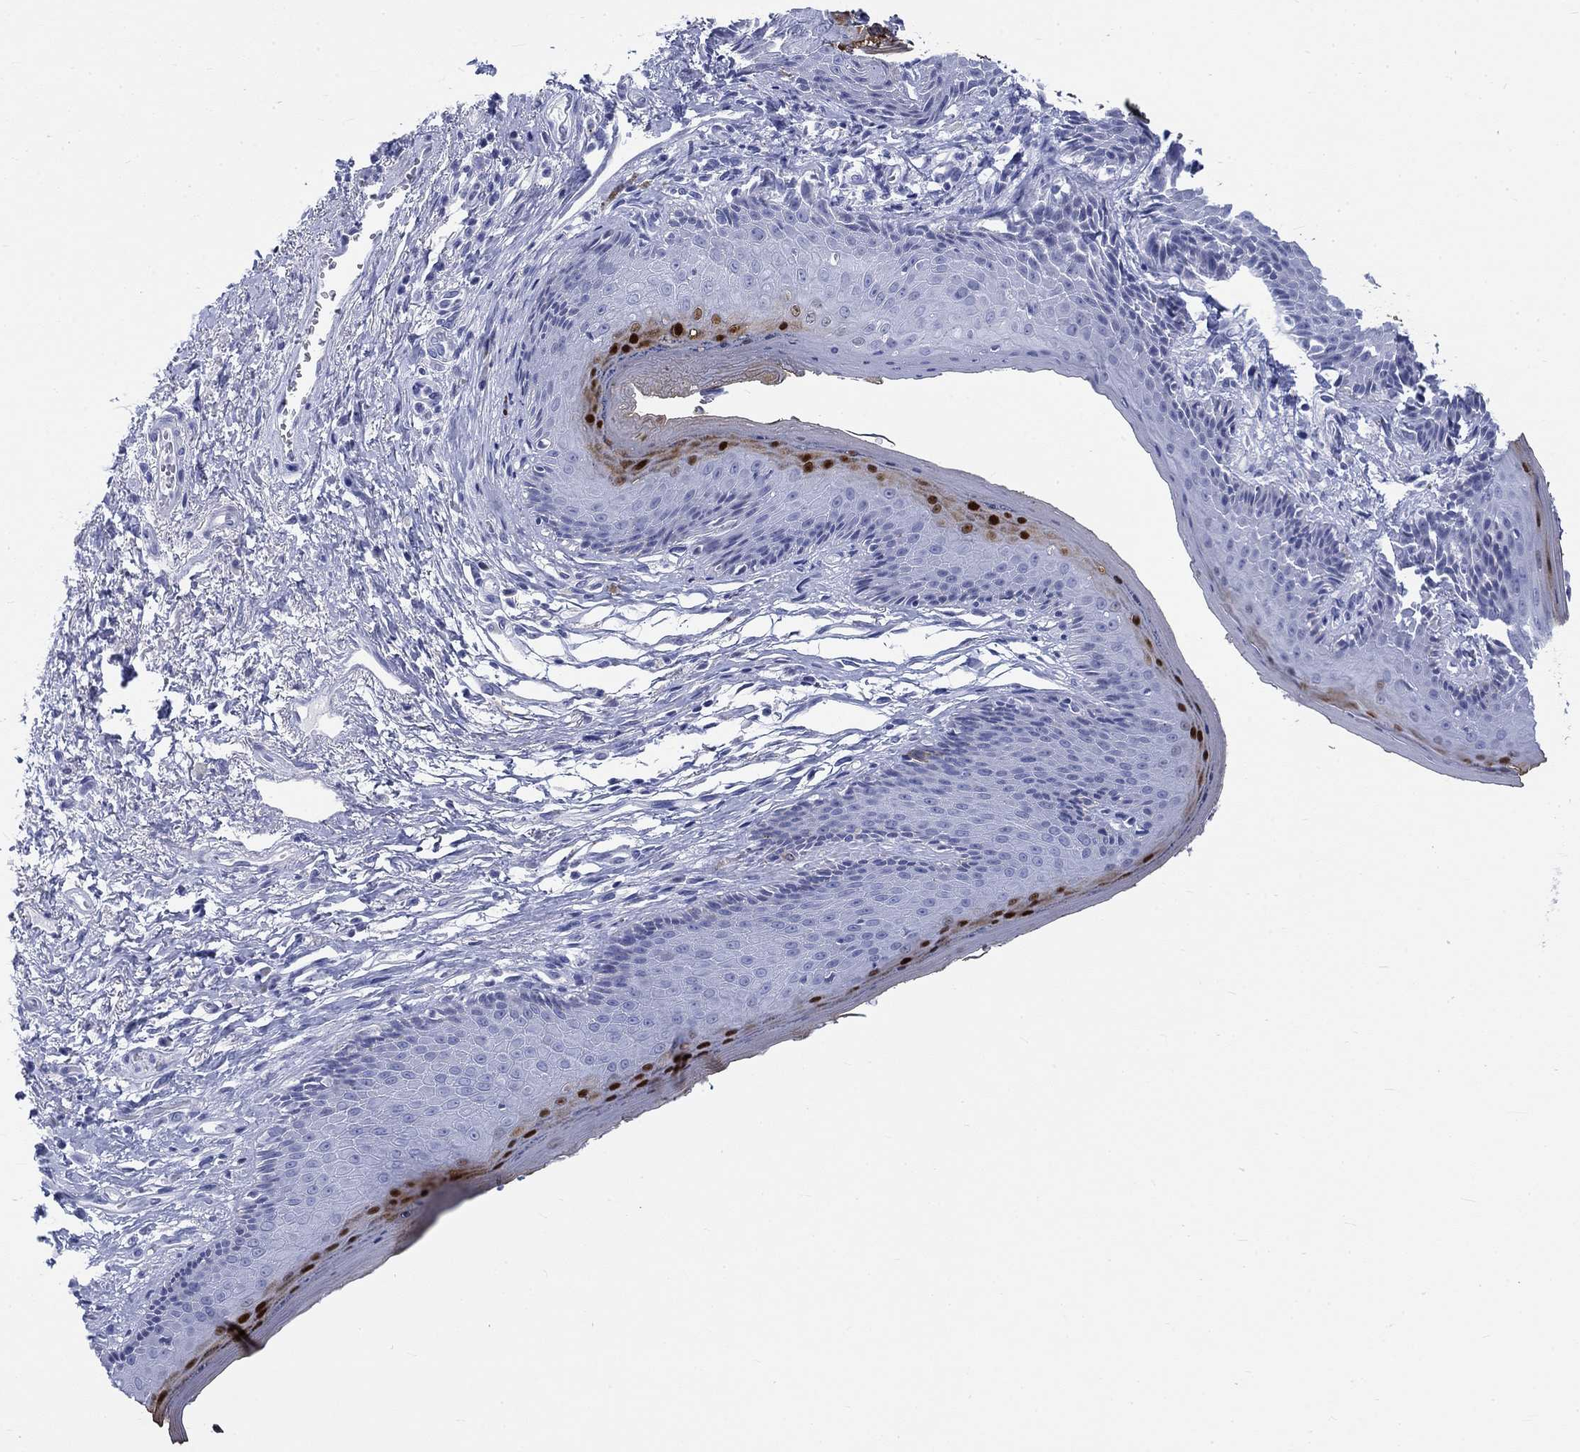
{"staining": {"intensity": "strong", "quantity": "<25%", "location": "cytoplasmic/membranous,nuclear"}, "tissue": "skin", "cell_type": "Epidermal cells", "image_type": "normal", "snomed": [{"axis": "morphology", "description": "Normal tissue, NOS"}, {"axis": "morphology", "description": "Adenocarcinoma, NOS"}, {"axis": "topography", "description": "Rectum"}, {"axis": "topography", "description": "Anal"}], "caption": "Skin stained with immunohistochemistry (IHC) exhibits strong cytoplasmic/membranous,nuclear staining in about <25% of epidermal cells.", "gene": "KRT76", "patient": {"sex": "female", "age": 68}}